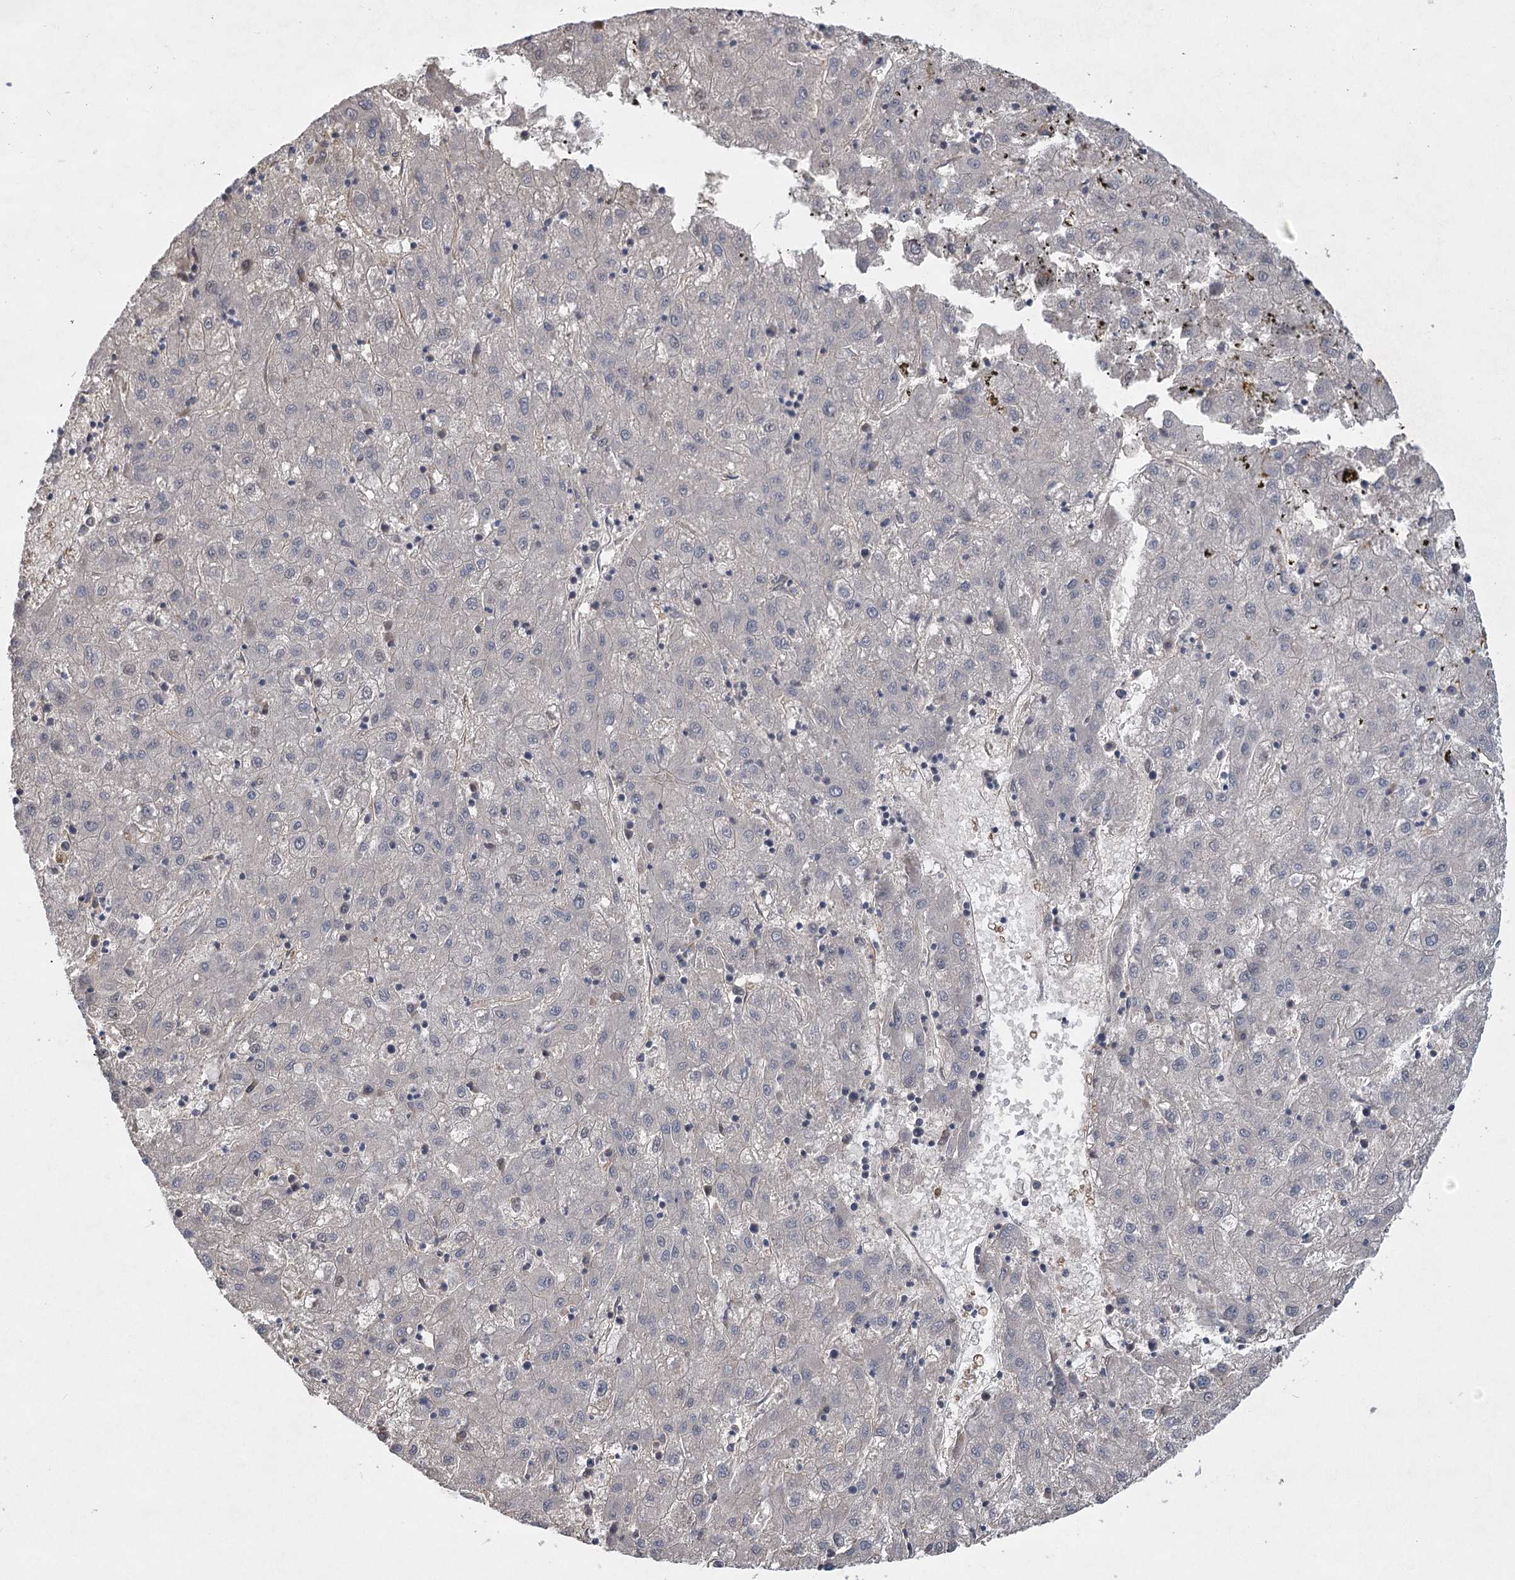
{"staining": {"intensity": "negative", "quantity": "none", "location": "none"}, "tissue": "liver cancer", "cell_type": "Tumor cells", "image_type": "cancer", "snomed": [{"axis": "morphology", "description": "Carcinoma, Hepatocellular, NOS"}, {"axis": "topography", "description": "Liver"}], "caption": "The photomicrograph demonstrates no staining of tumor cells in liver hepatocellular carcinoma.", "gene": "RWDD4", "patient": {"sex": "male", "age": 72}}